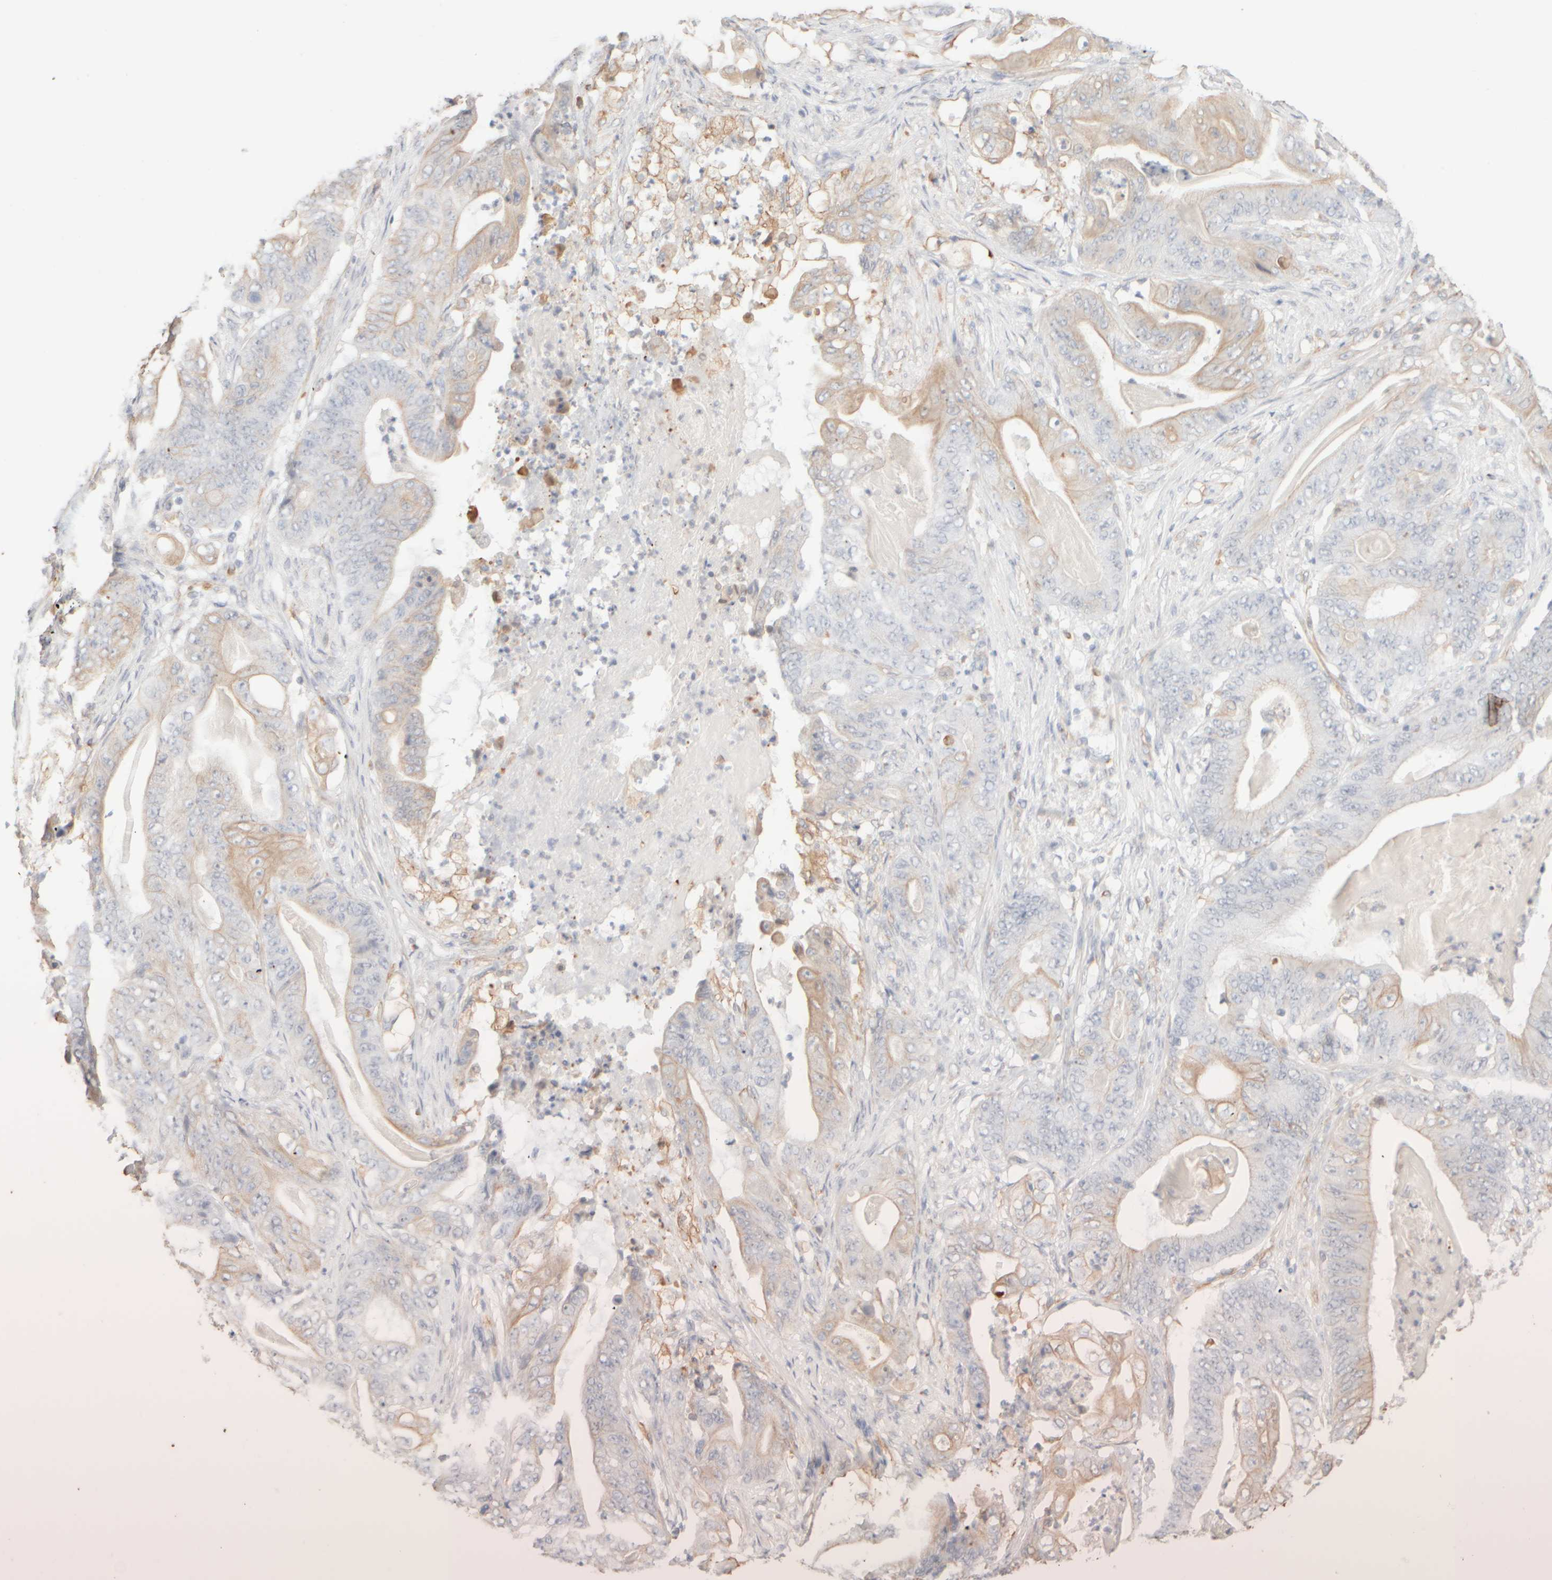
{"staining": {"intensity": "weak", "quantity": "25%-75%", "location": "cytoplasmic/membranous"}, "tissue": "stomach cancer", "cell_type": "Tumor cells", "image_type": "cancer", "snomed": [{"axis": "morphology", "description": "Adenocarcinoma, NOS"}, {"axis": "topography", "description": "Stomach"}], "caption": "IHC of adenocarcinoma (stomach) shows low levels of weak cytoplasmic/membranous positivity in approximately 25%-75% of tumor cells.", "gene": "KRT15", "patient": {"sex": "female", "age": 73}}